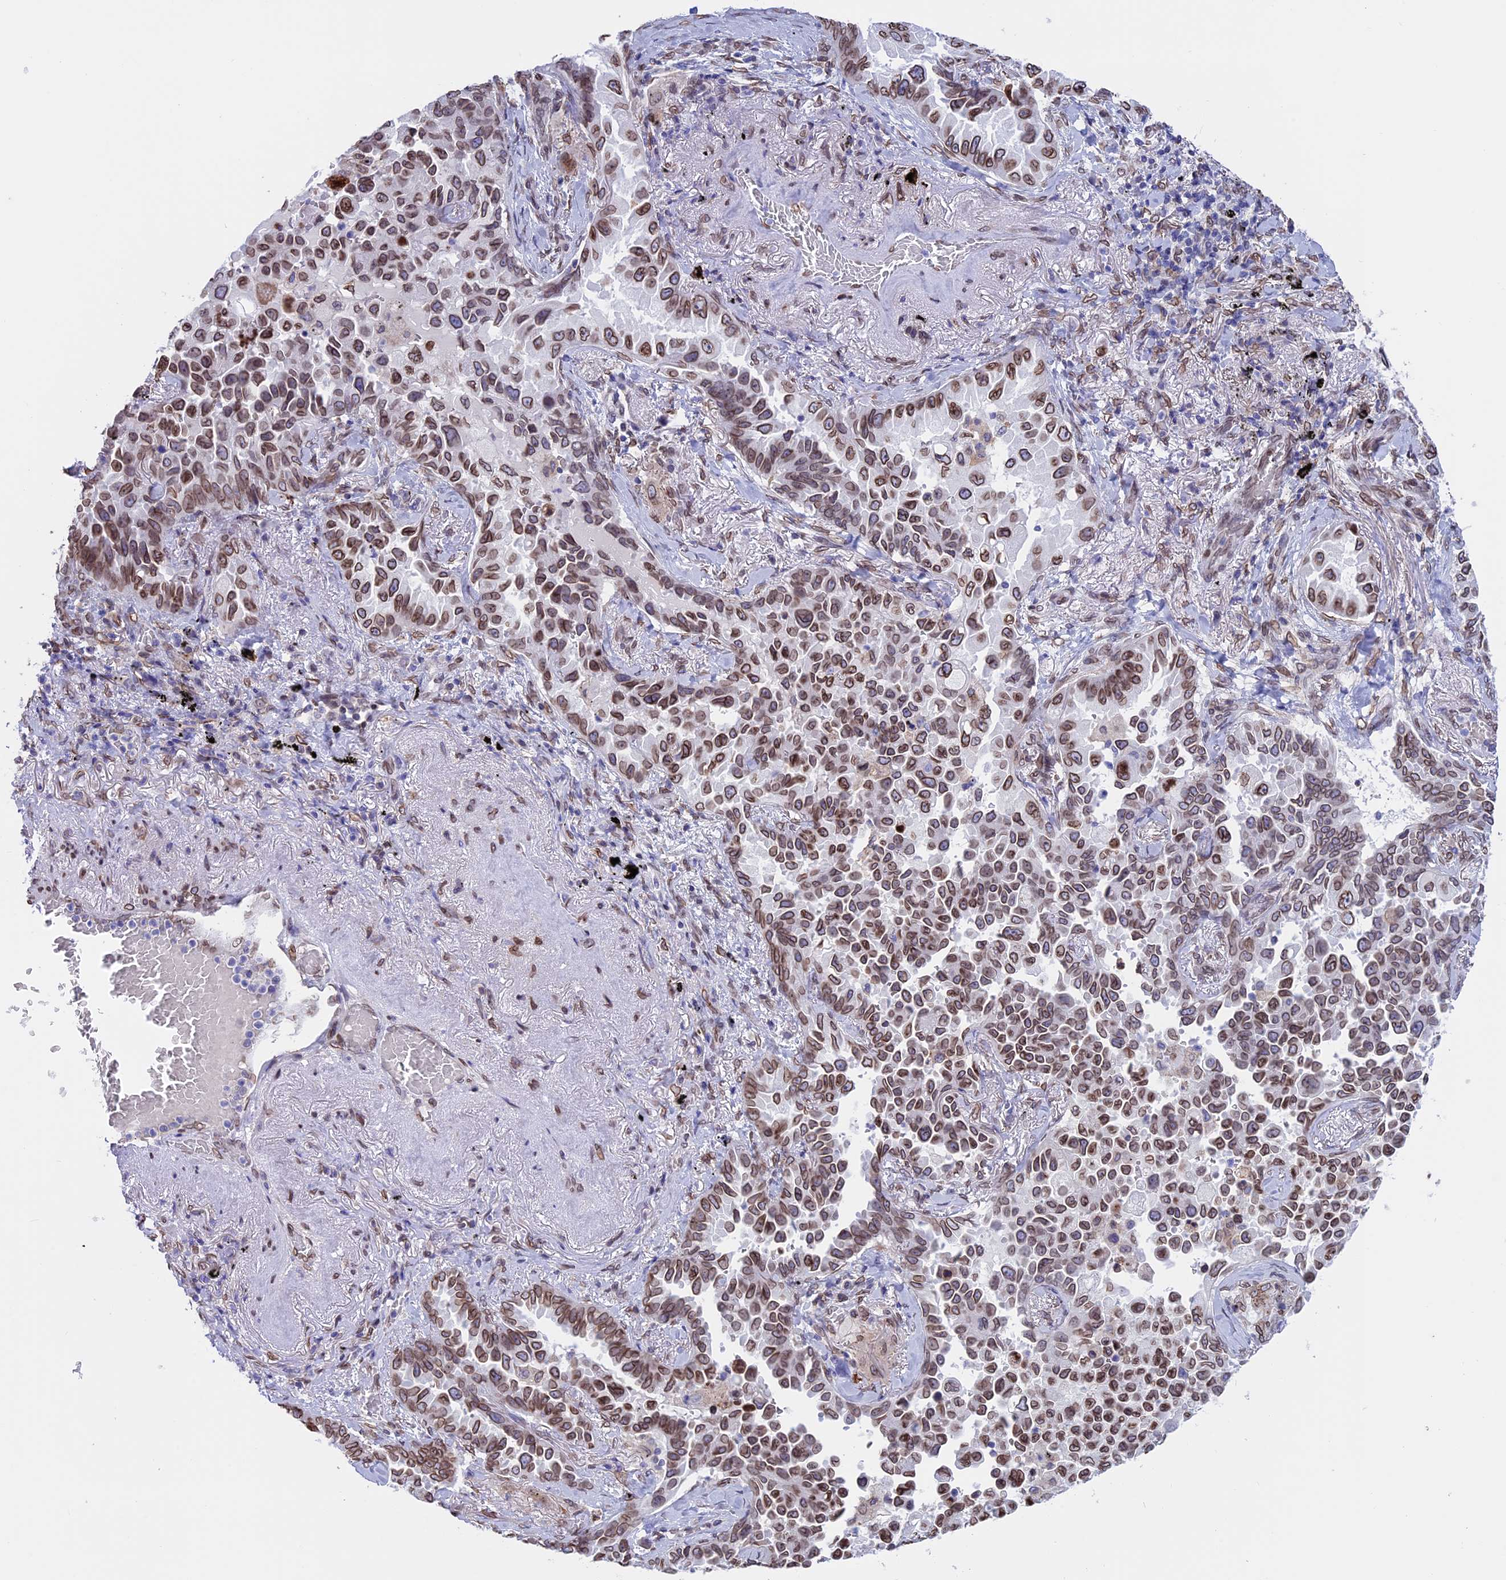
{"staining": {"intensity": "moderate", "quantity": ">75%", "location": "cytoplasmic/membranous,nuclear"}, "tissue": "lung cancer", "cell_type": "Tumor cells", "image_type": "cancer", "snomed": [{"axis": "morphology", "description": "Adenocarcinoma, NOS"}, {"axis": "topography", "description": "Lung"}], "caption": "Lung cancer (adenocarcinoma) stained with a brown dye reveals moderate cytoplasmic/membranous and nuclear positive staining in approximately >75% of tumor cells.", "gene": "TMPRSS7", "patient": {"sex": "female", "age": 67}}